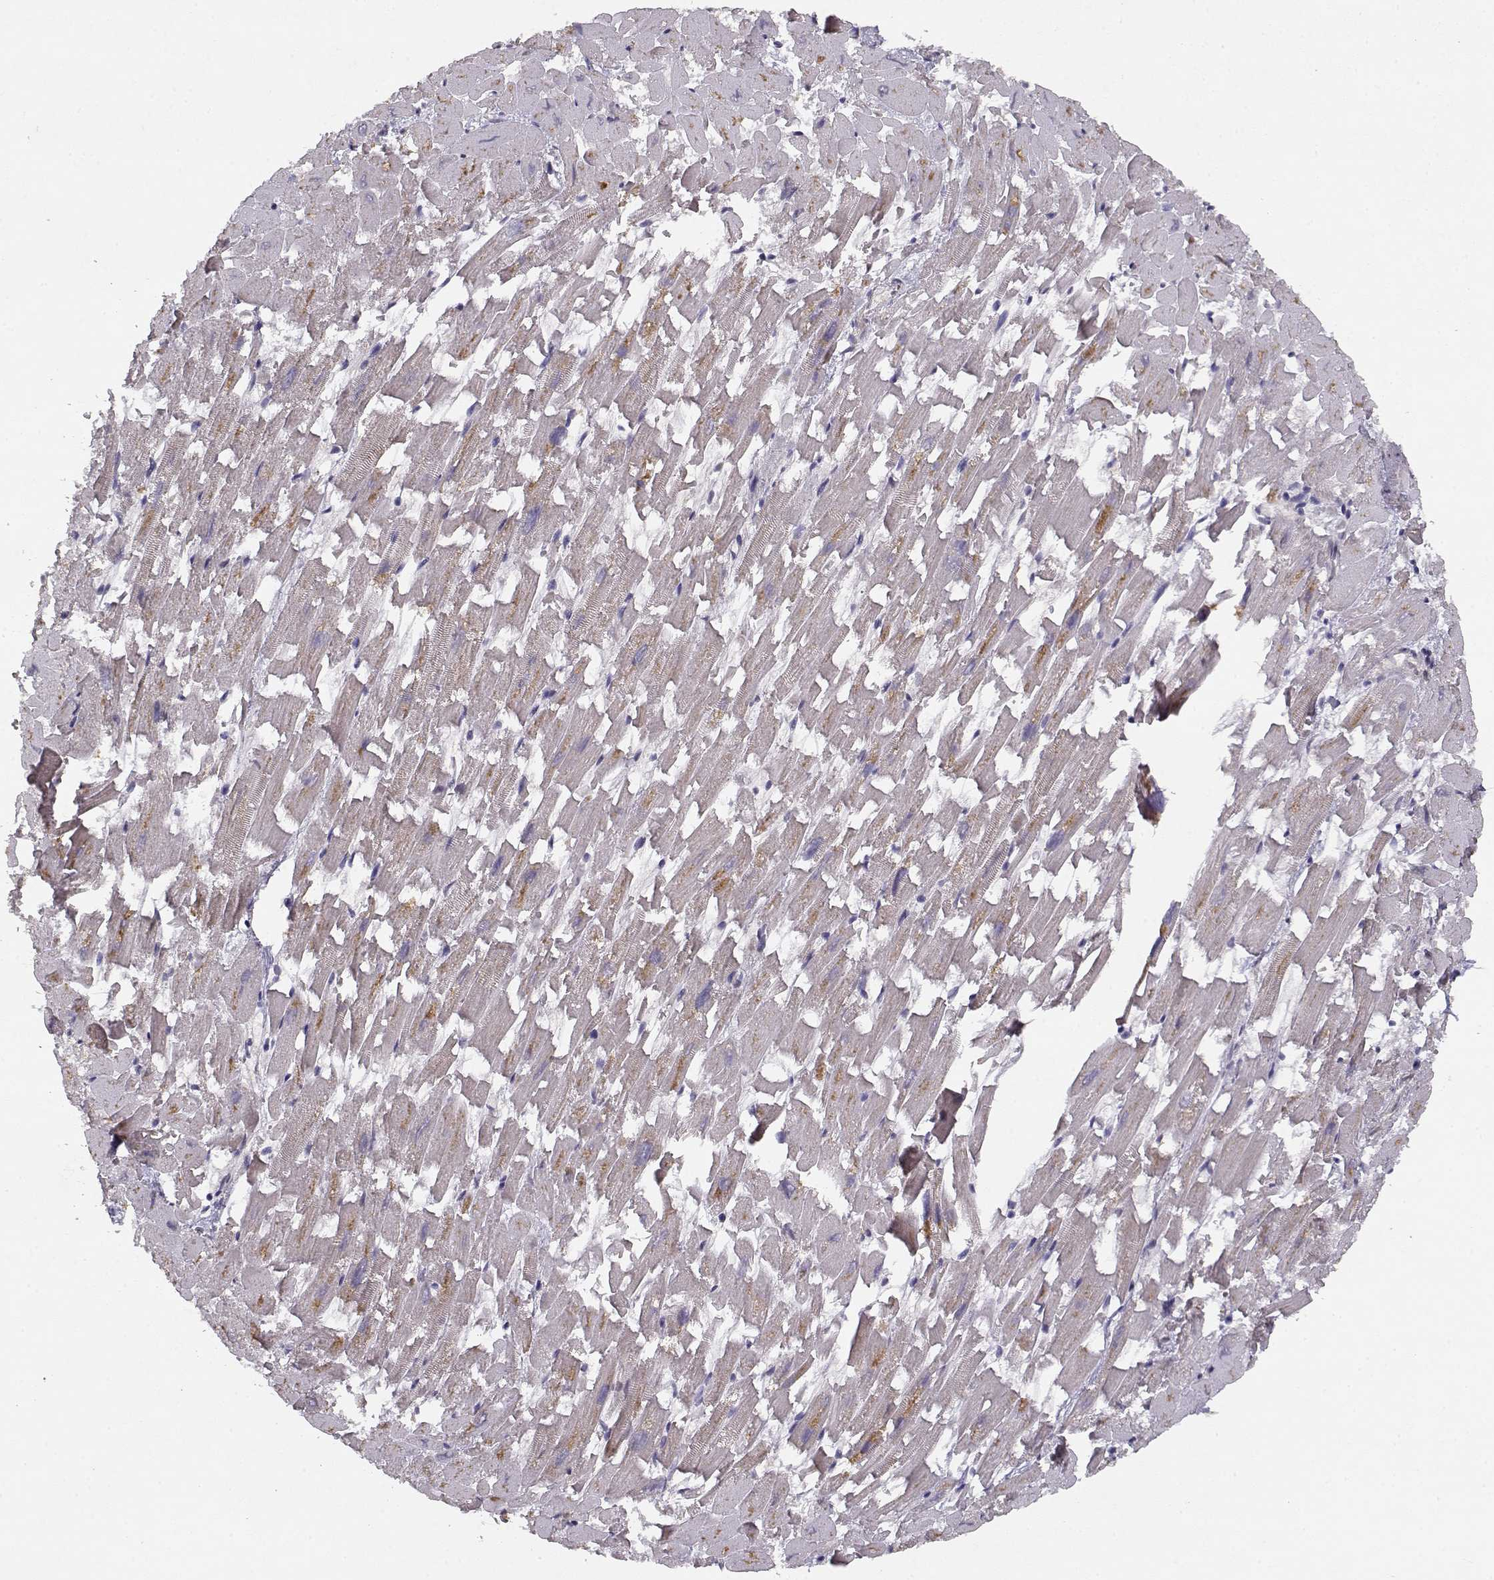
{"staining": {"intensity": "negative", "quantity": "none", "location": "none"}, "tissue": "heart muscle", "cell_type": "Cardiomyocytes", "image_type": "normal", "snomed": [{"axis": "morphology", "description": "Normal tissue, NOS"}, {"axis": "topography", "description": "Heart"}], "caption": "Immunohistochemical staining of unremarkable heart muscle demonstrates no significant positivity in cardiomyocytes. (Stains: DAB (3,3'-diaminobenzidine) immunohistochemistry with hematoxylin counter stain, Microscopy: brightfield microscopy at high magnification).", "gene": "BMX", "patient": {"sex": "female", "age": 64}}